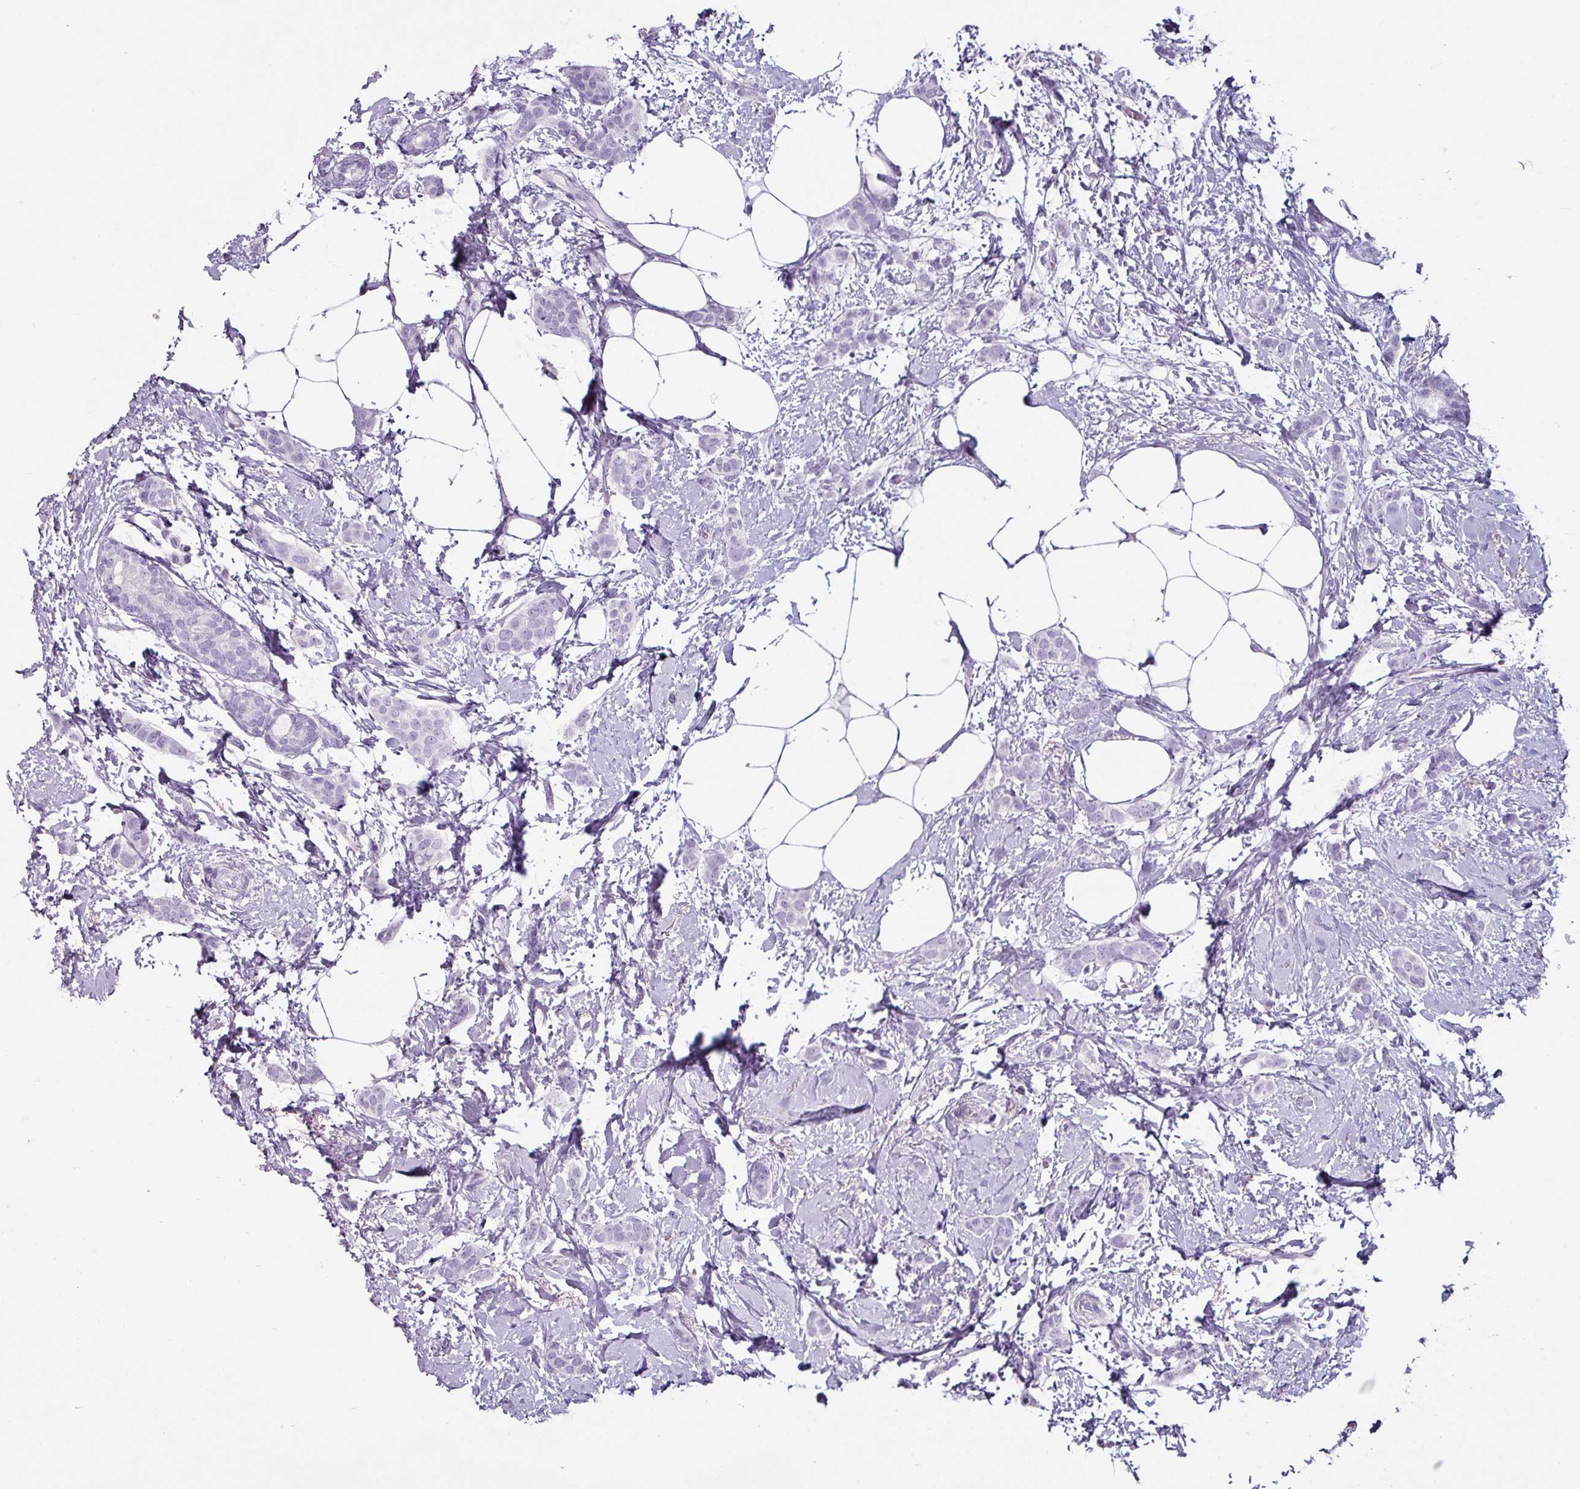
{"staining": {"intensity": "negative", "quantity": "none", "location": "none"}, "tissue": "breast cancer", "cell_type": "Tumor cells", "image_type": "cancer", "snomed": [{"axis": "morphology", "description": "Duct carcinoma"}, {"axis": "topography", "description": "Breast"}], "caption": "Immunohistochemistry image of invasive ductal carcinoma (breast) stained for a protein (brown), which reveals no staining in tumor cells.", "gene": "CLCA1", "patient": {"sex": "female", "age": 72}}